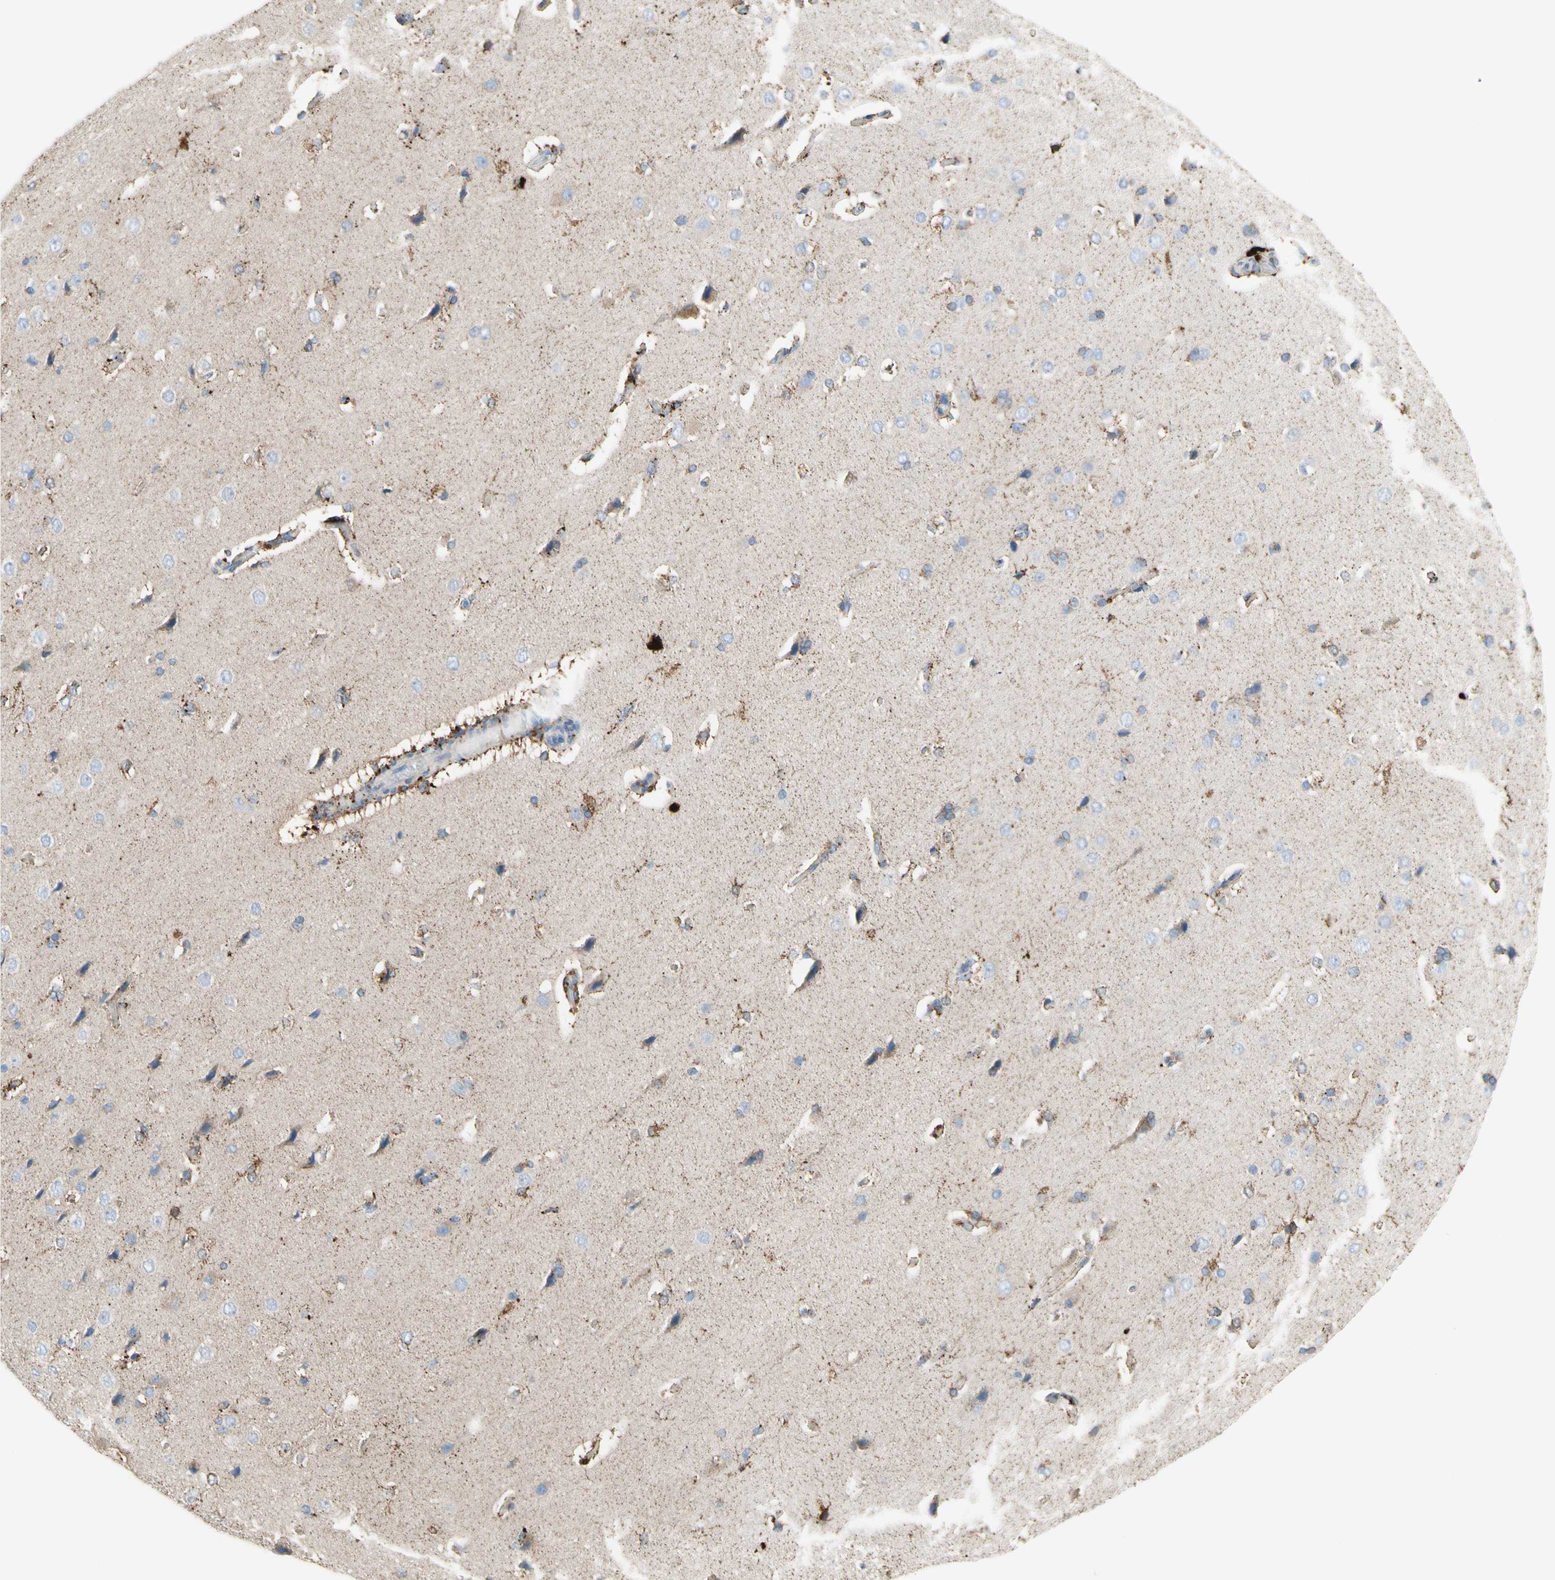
{"staining": {"intensity": "moderate", "quantity": "<25%", "location": "cytoplasmic/membranous"}, "tissue": "cerebral cortex", "cell_type": "Endothelial cells", "image_type": "normal", "snomed": [{"axis": "morphology", "description": "Normal tissue, NOS"}, {"axis": "topography", "description": "Cerebral cortex"}], "caption": "Moderate cytoplasmic/membranous expression for a protein is appreciated in about <25% of endothelial cells of unremarkable cerebral cortex using IHC.", "gene": "URB2", "patient": {"sex": "male", "age": 62}}